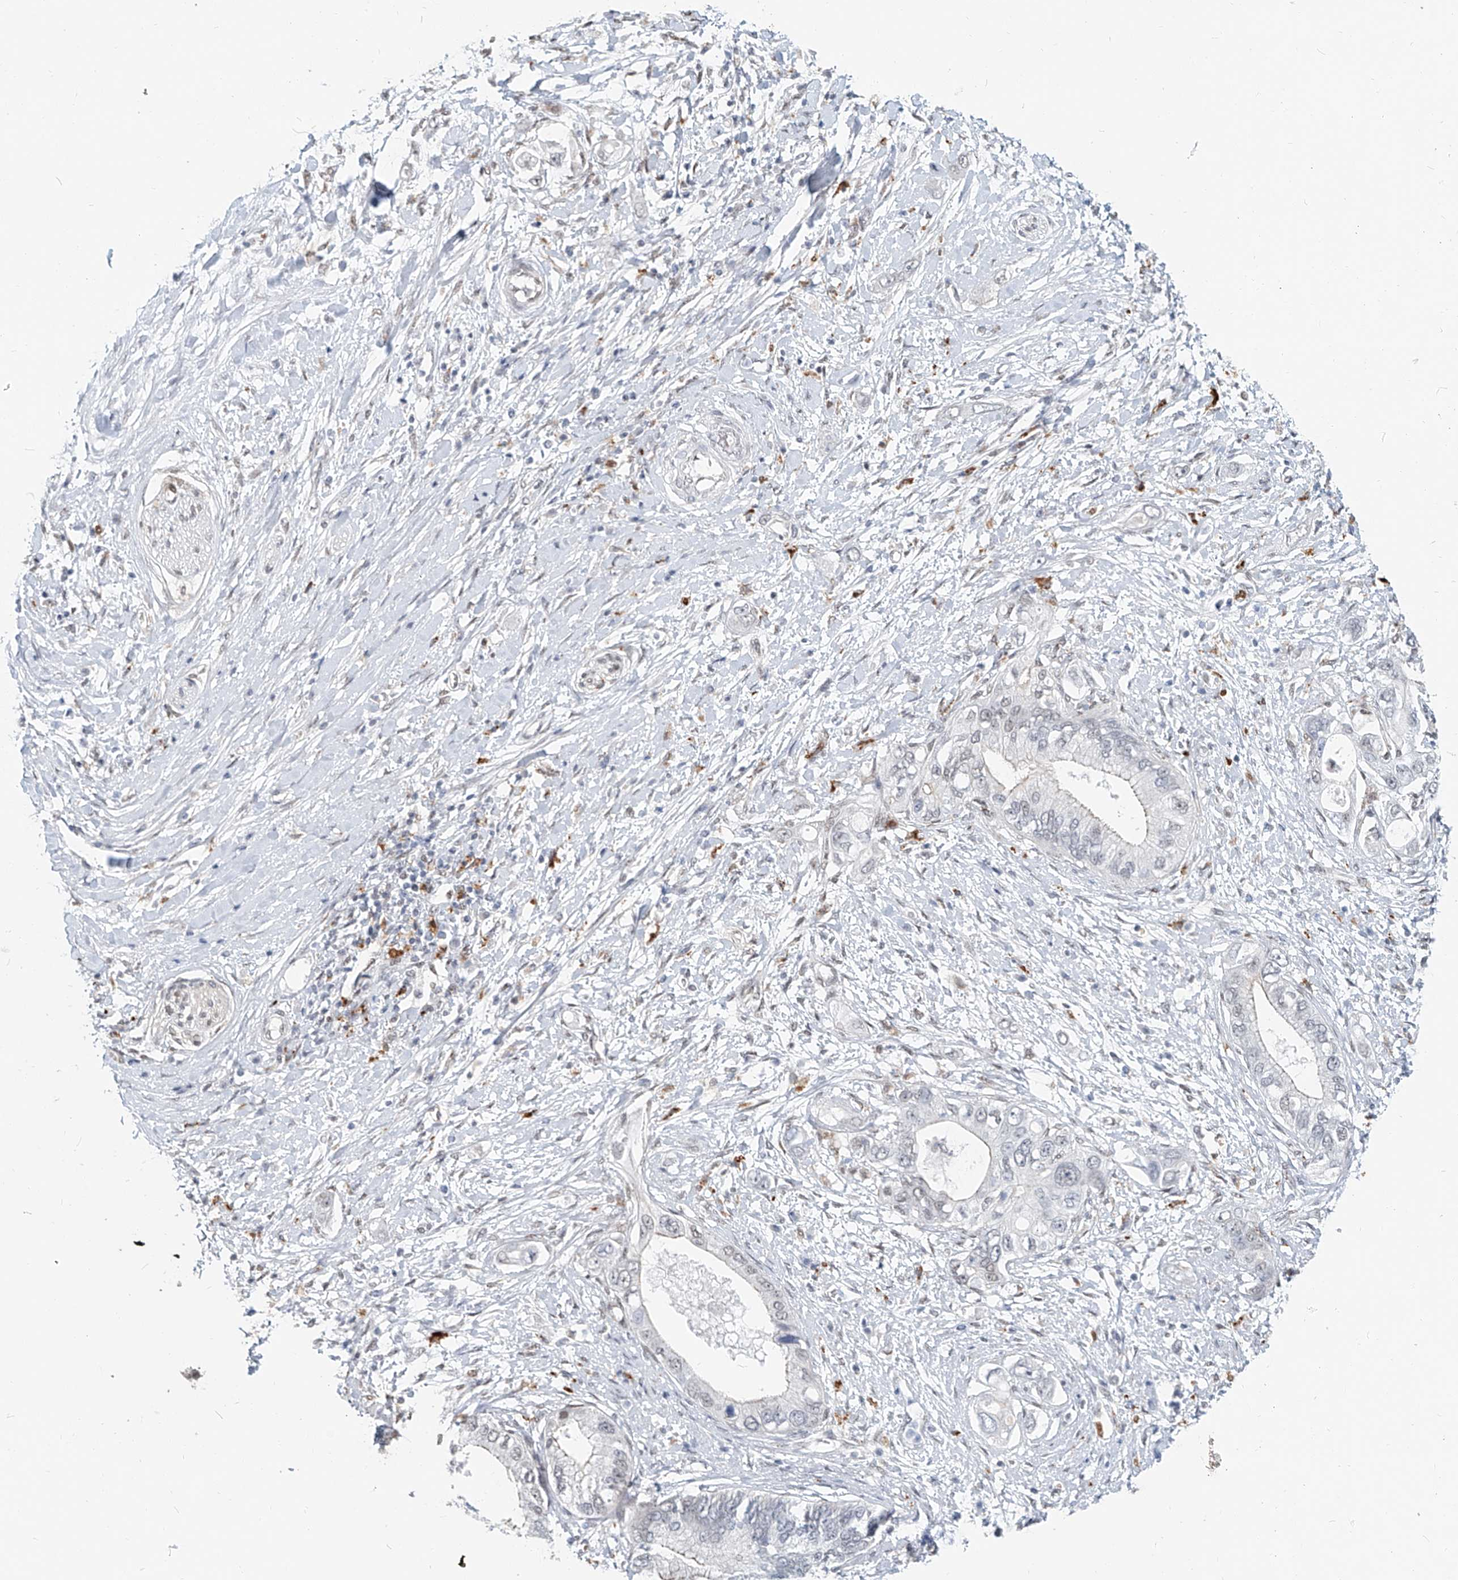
{"staining": {"intensity": "negative", "quantity": "none", "location": "none"}, "tissue": "pancreatic cancer", "cell_type": "Tumor cells", "image_type": "cancer", "snomed": [{"axis": "morphology", "description": "Inflammation, NOS"}, {"axis": "morphology", "description": "Adenocarcinoma, NOS"}, {"axis": "topography", "description": "Pancreas"}], "caption": "A photomicrograph of human adenocarcinoma (pancreatic) is negative for staining in tumor cells.", "gene": "SASH1", "patient": {"sex": "female", "age": 56}}